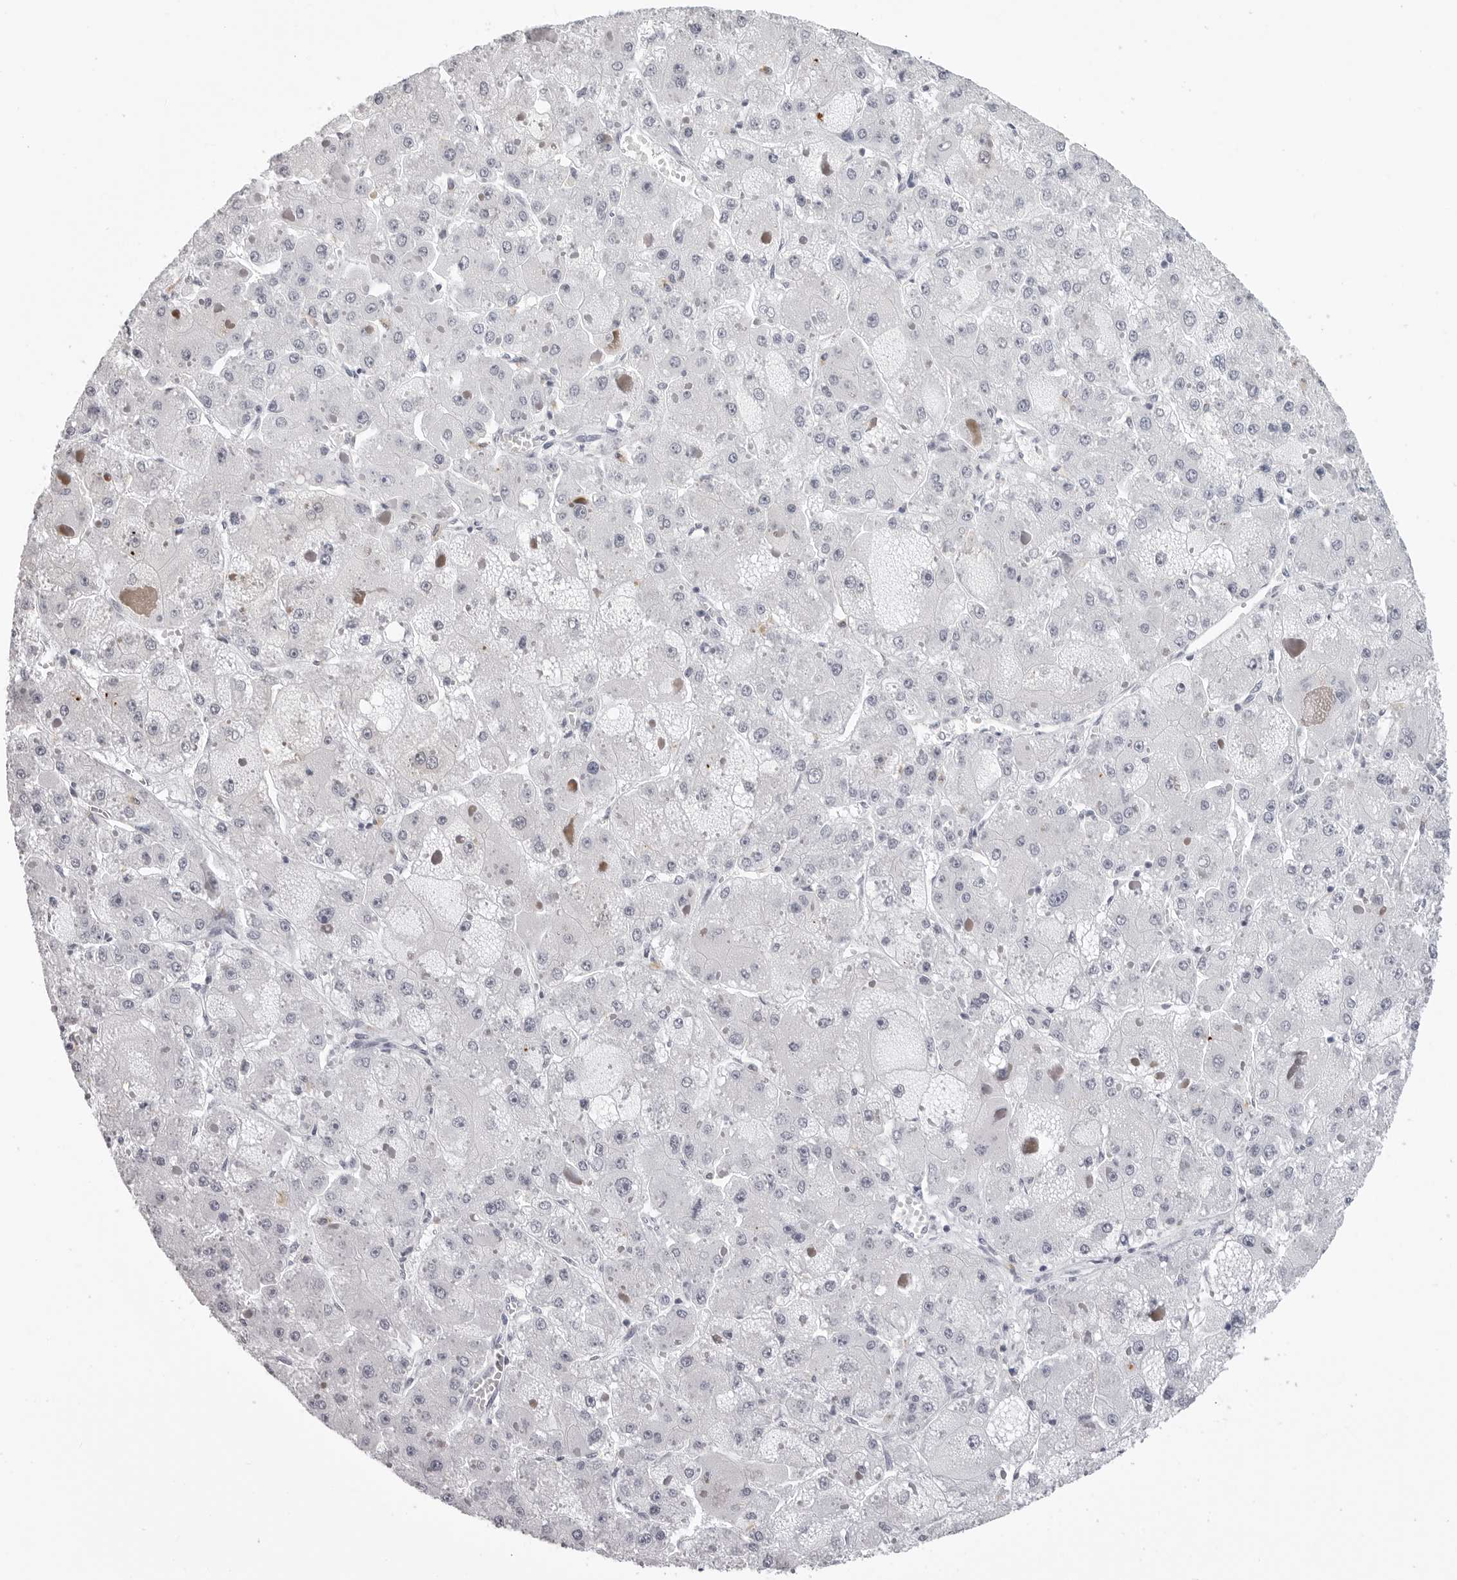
{"staining": {"intensity": "negative", "quantity": "none", "location": "none"}, "tissue": "liver cancer", "cell_type": "Tumor cells", "image_type": "cancer", "snomed": [{"axis": "morphology", "description": "Carcinoma, Hepatocellular, NOS"}, {"axis": "topography", "description": "Liver"}], "caption": "This is an immunohistochemistry photomicrograph of human liver hepatocellular carcinoma. There is no expression in tumor cells.", "gene": "LGALS4", "patient": {"sex": "female", "age": 73}}